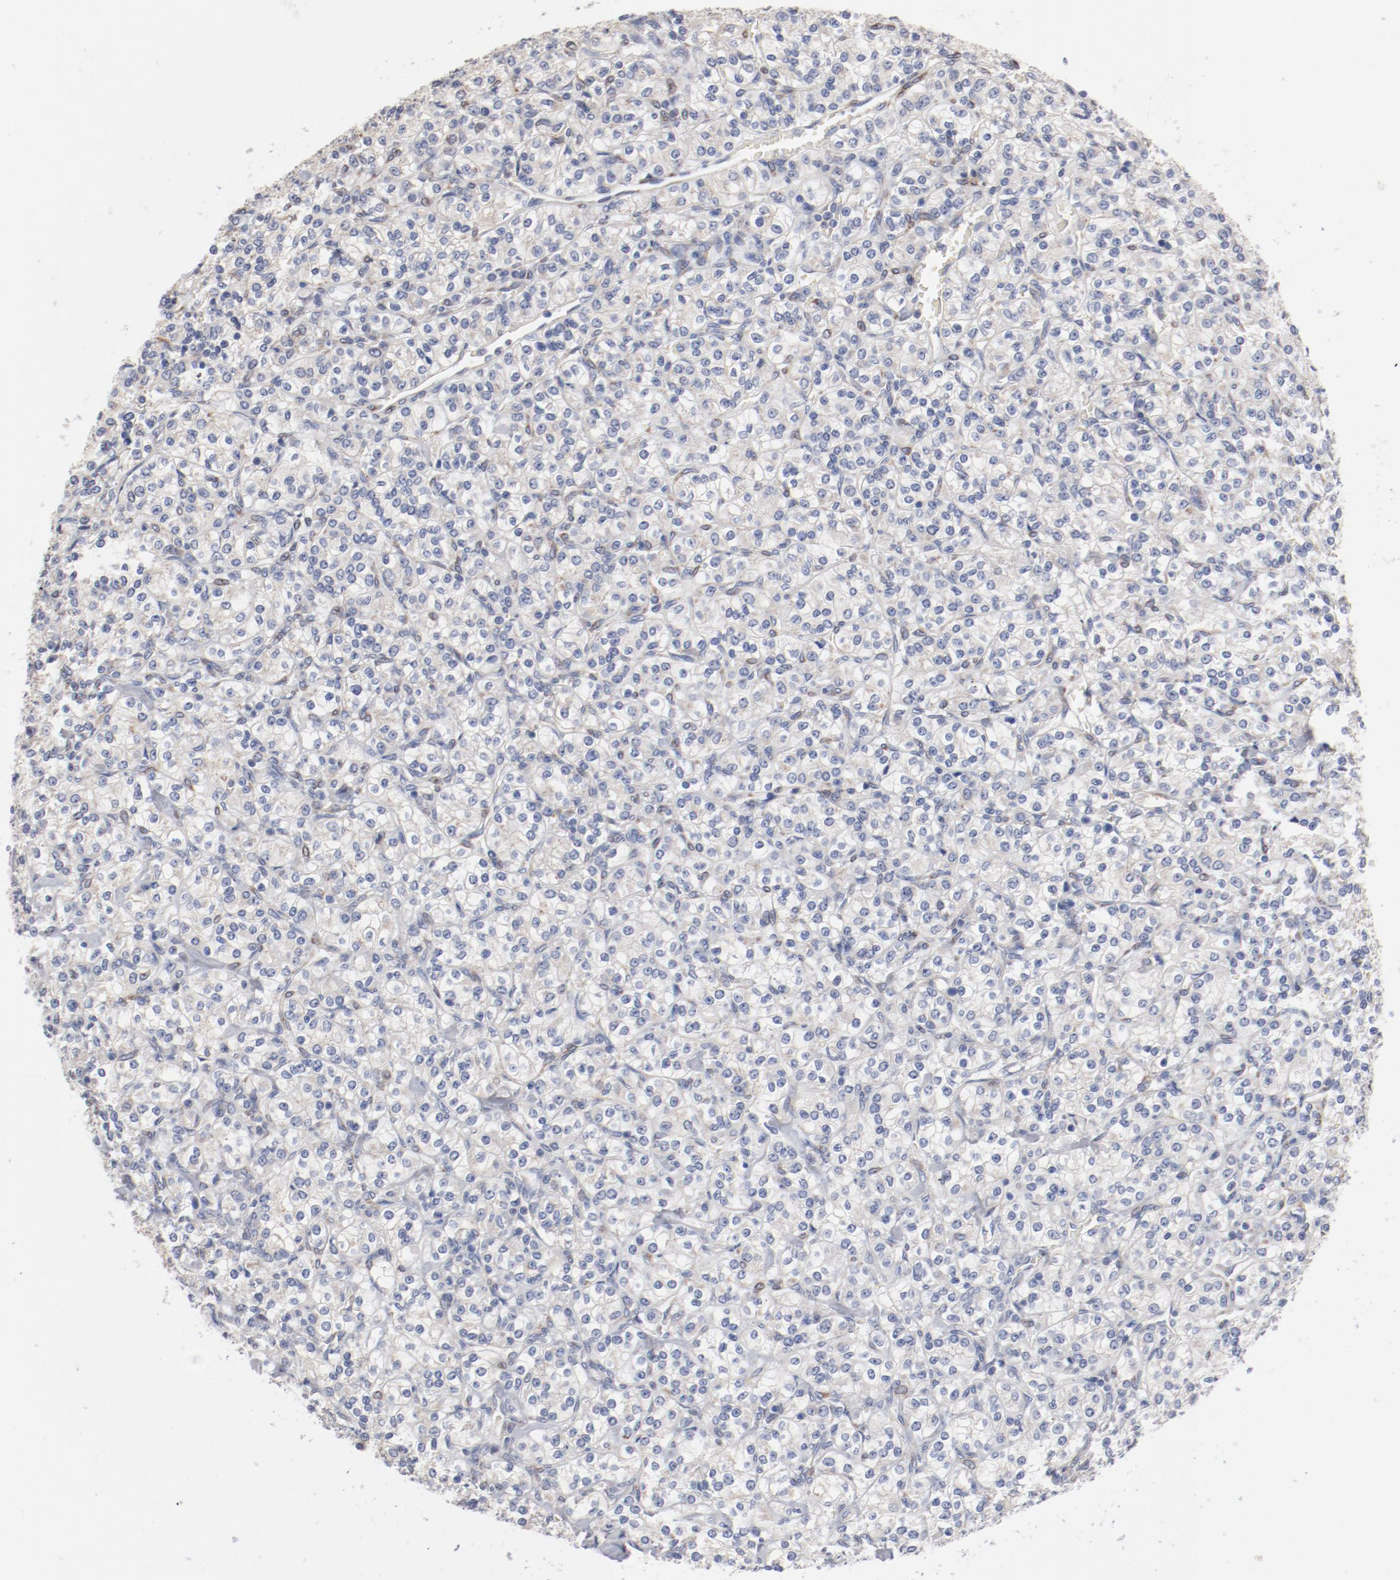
{"staining": {"intensity": "negative", "quantity": "none", "location": "none"}, "tissue": "renal cancer", "cell_type": "Tumor cells", "image_type": "cancer", "snomed": [{"axis": "morphology", "description": "Adenocarcinoma, NOS"}, {"axis": "topography", "description": "Kidney"}], "caption": "This is an IHC histopathology image of human renal cancer. There is no expression in tumor cells.", "gene": "AK7", "patient": {"sex": "male", "age": 77}}